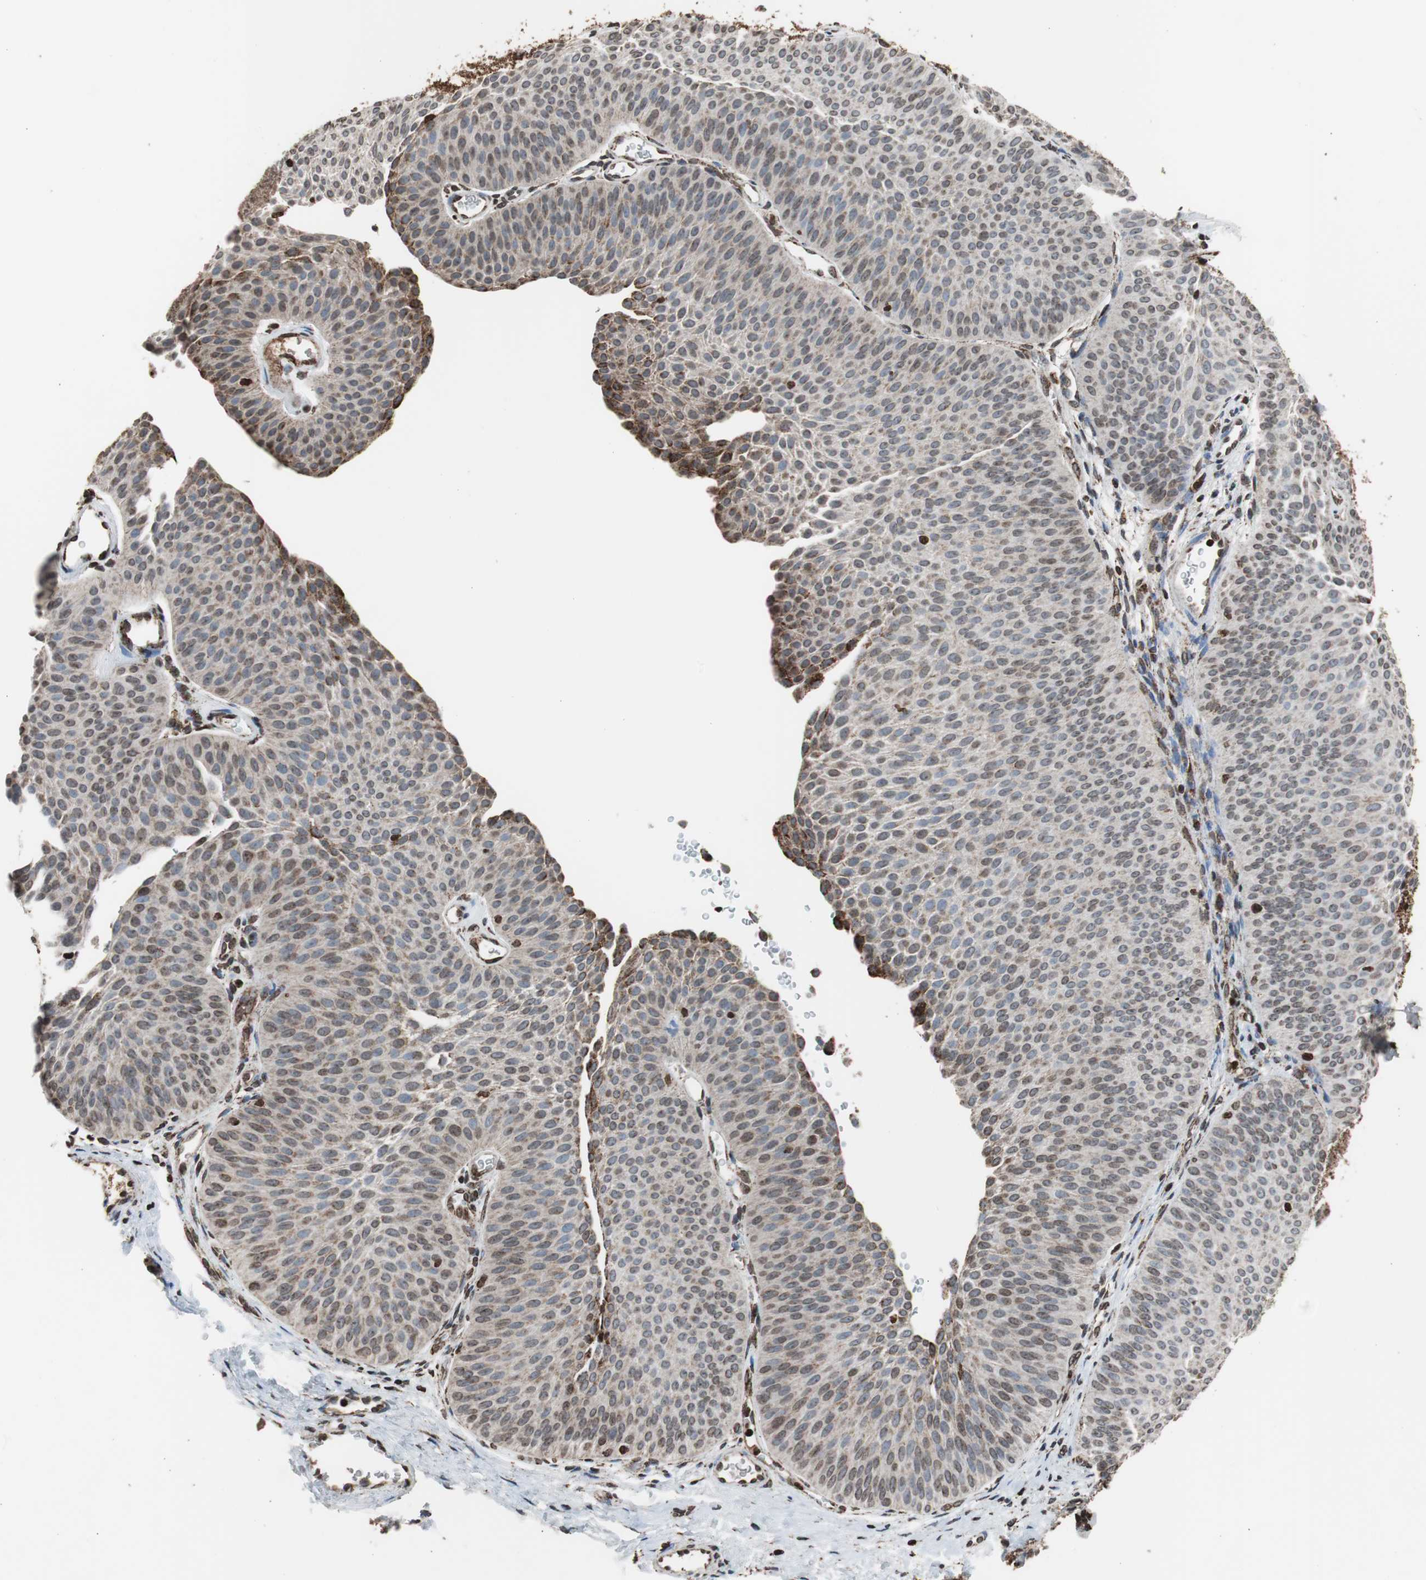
{"staining": {"intensity": "moderate", "quantity": ">75%", "location": "cytoplasmic/membranous"}, "tissue": "urothelial cancer", "cell_type": "Tumor cells", "image_type": "cancer", "snomed": [{"axis": "morphology", "description": "Urothelial carcinoma, Low grade"}, {"axis": "topography", "description": "Urinary bladder"}], "caption": "Protein staining by IHC shows moderate cytoplasmic/membranous expression in approximately >75% of tumor cells in urothelial cancer. The staining is performed using DAB (3,3'-diaminobenzidine) brown chromogen to label protein expression. The nuclei are counter-stained blue using hematoxylin.", "gene": "HSPA9", "patient": {"sex": "female", "age": 60}}